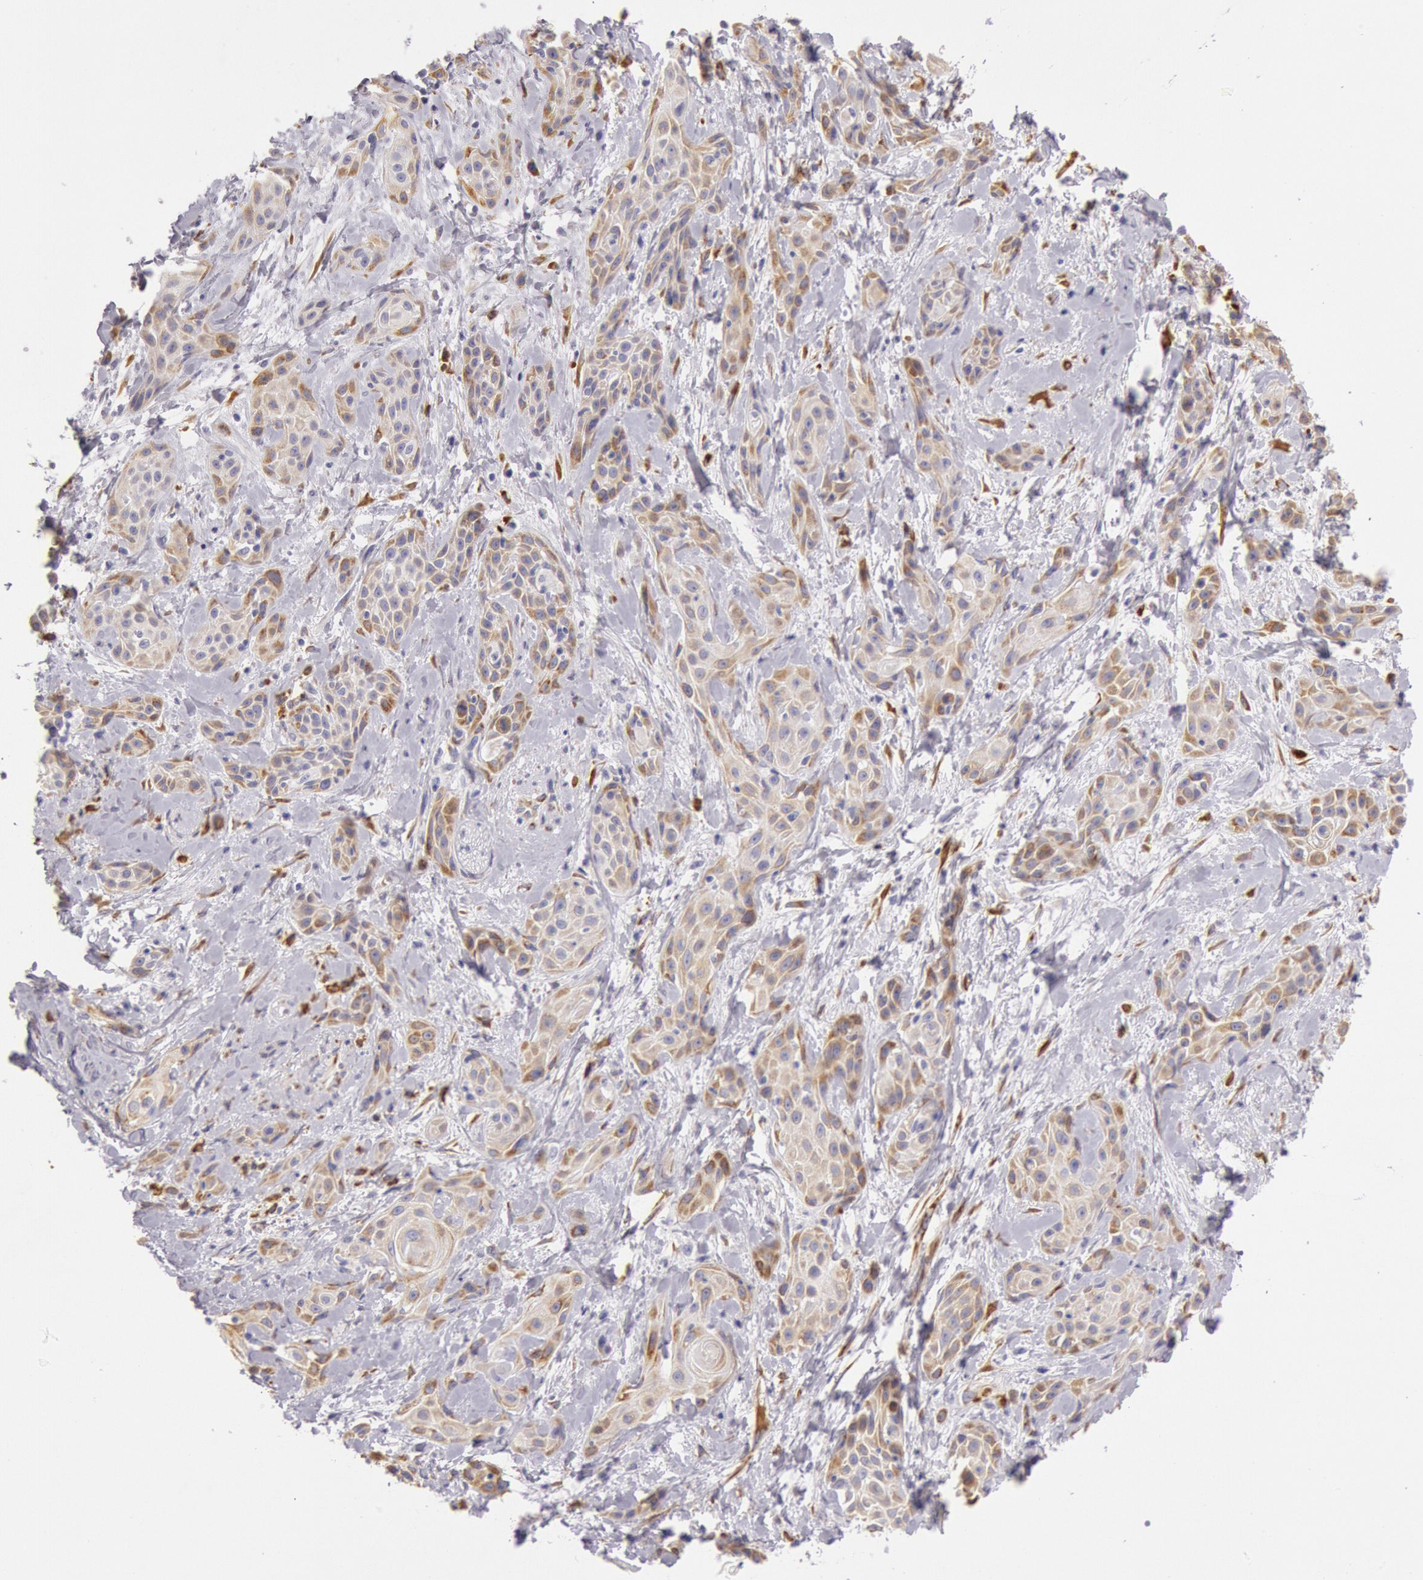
{"staining": {"intensity": "moderate", "quantity": "25%-75%", "location": "cytoplasmic/membranous"}, "tissue": "skin cancer", "cell_type": "Tumor cells", "image_type": "cancer", "snomed": [{"axis": "morphology", "description": "Squamous cell carcinoma, NOS"}, {"axis": "topography", "description": "Skin"}, {"axis": "topography", "description": "Anal"}], "caption": "This photomicrograph demonstrates immunohistochemistry (IHC) staining of skin cancer (squamous cell carcinoma), with medium moderate cytoplasmic/membranous expression in about 25%-75% of tumor cells.", "gene": "CIDEB", "patient": {"sex": "male", "age": 64}}